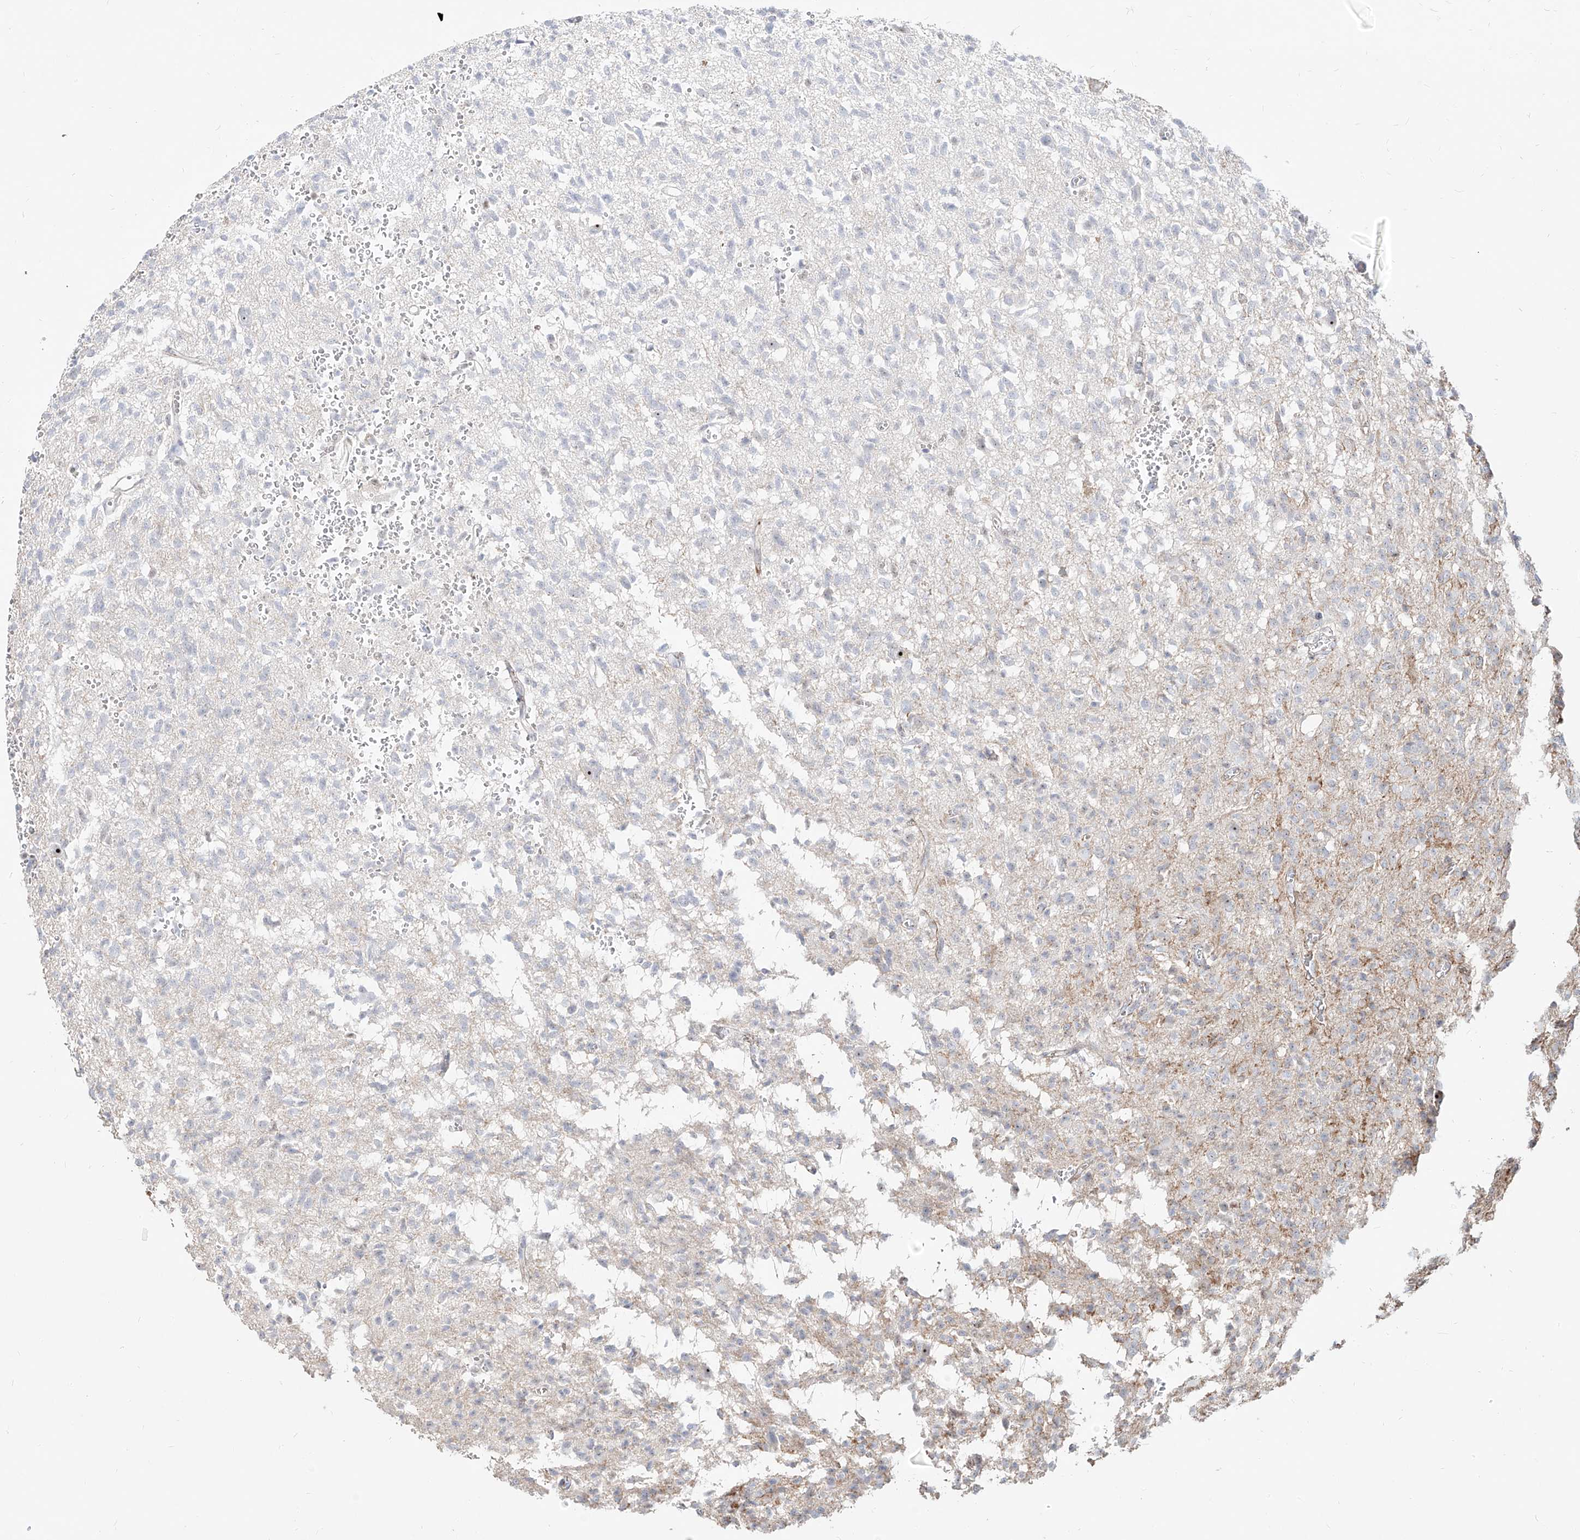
{"staining": {"intensity": "negative", "quantity": "none", "location": "none"}, "tissue": "glioma", "cell_type": "Tumor cells", "image_type": "cancer", "snomed": [{"axis": "morphology", "description": "Glioma, malignant, High grade"}, {"axis": "topography", "description": "Brain"}], "caption": "IHC of human glioma reveals no expression in tumor cells.", "gene": "ZNF710", "patient": {"sex": "female", "age": 57}}